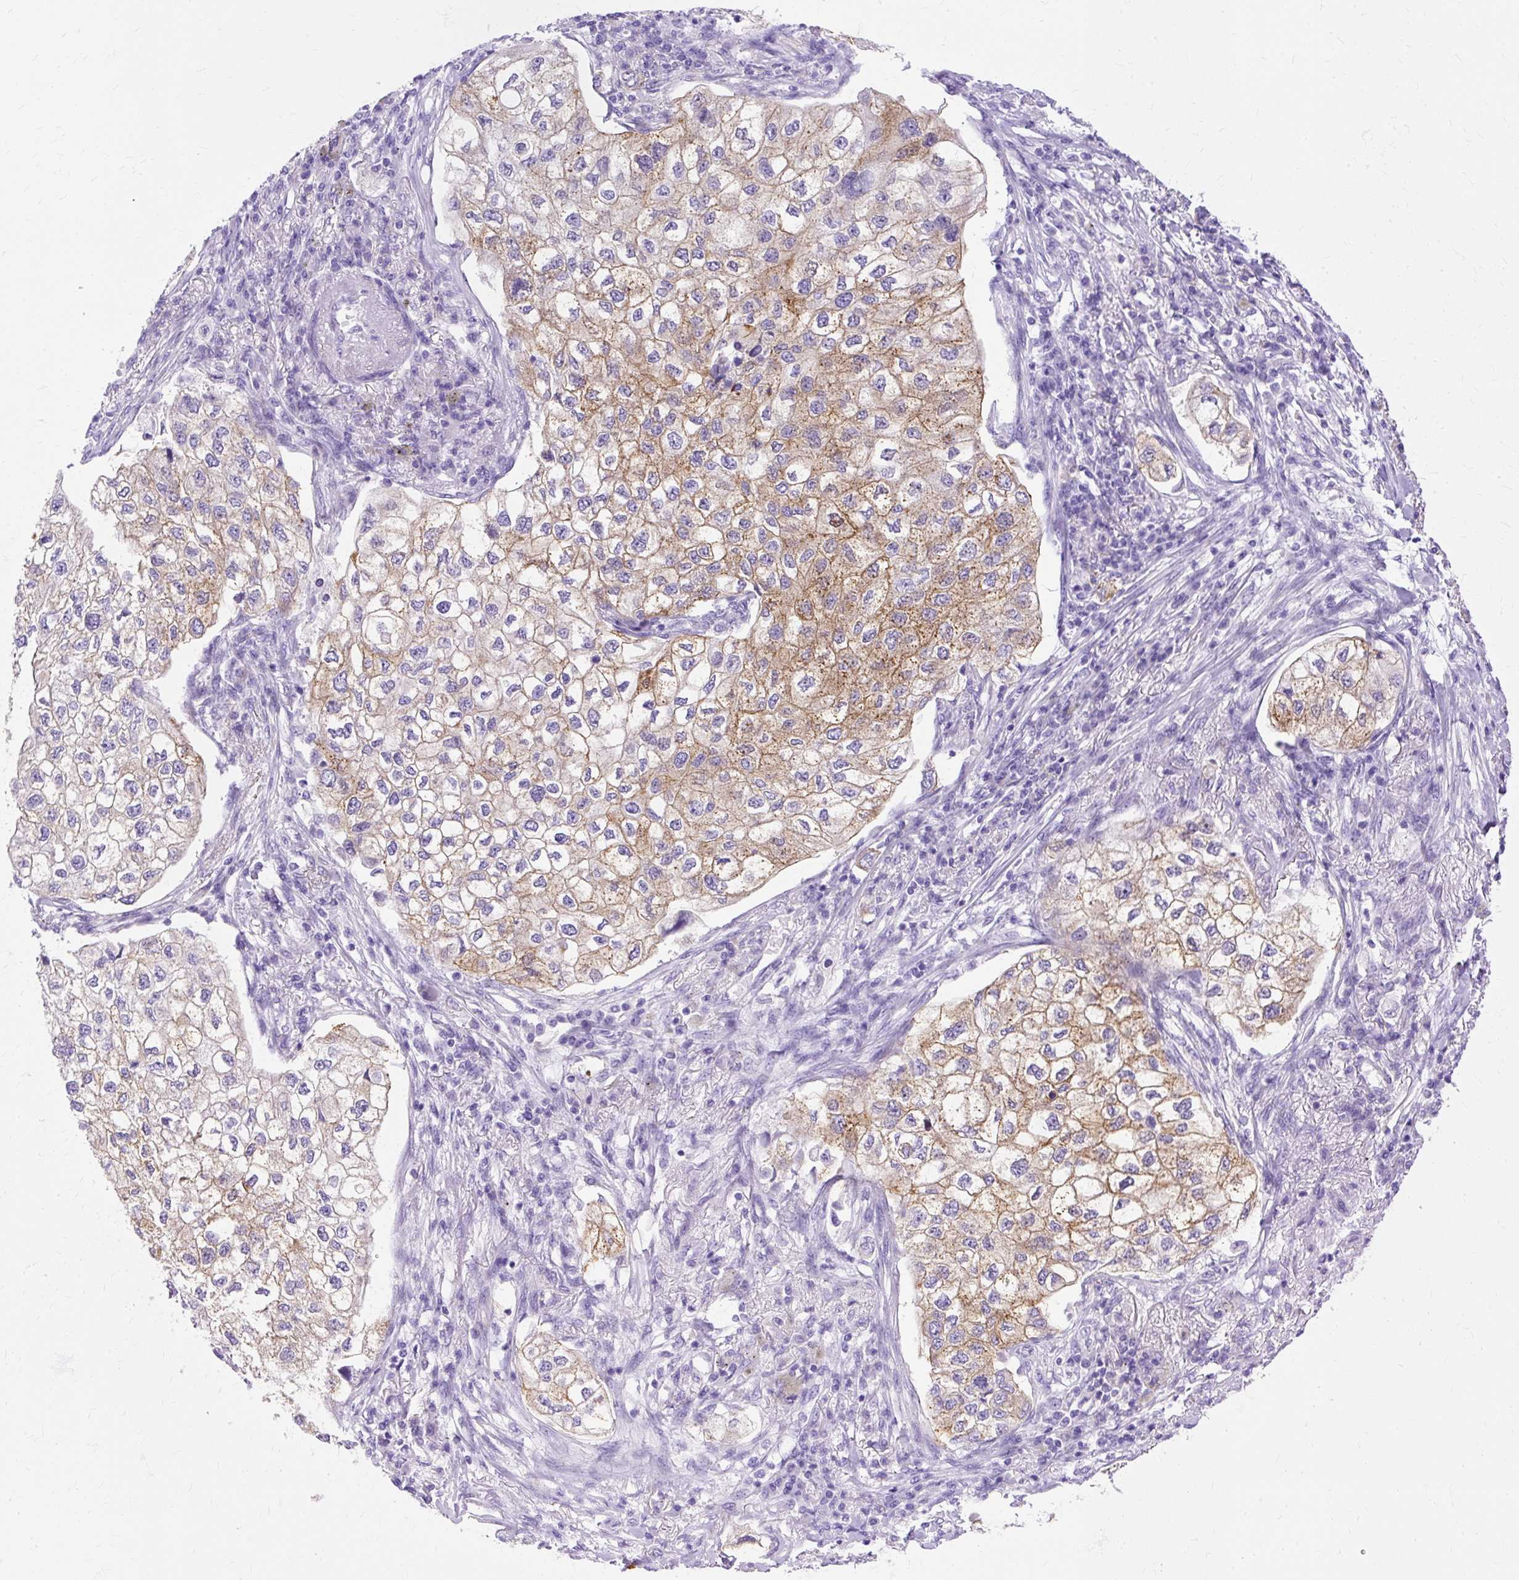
{"staining": {"intensity": "weak", "quantity": ">75%", "location": "cytoplasmic/membranous"}, "tissue": "lung cancer", "cell_type": "Tumor cells", "image_type": "cancer", "snomed": [{"axis": "morphology", "description": "Adenocarcinoma, NOS"}, {"axis": "topography", "description": "Lung"}], "caption": "This is a photomicrograph of immunohistochemistry (IHC) staining of adenocarcinoma (lung), which shows weak positivity in the cytoplasmic/membranous of tumor cells.", "gene": "MYO6", "patient": {"sex": "male", "age": 63}}